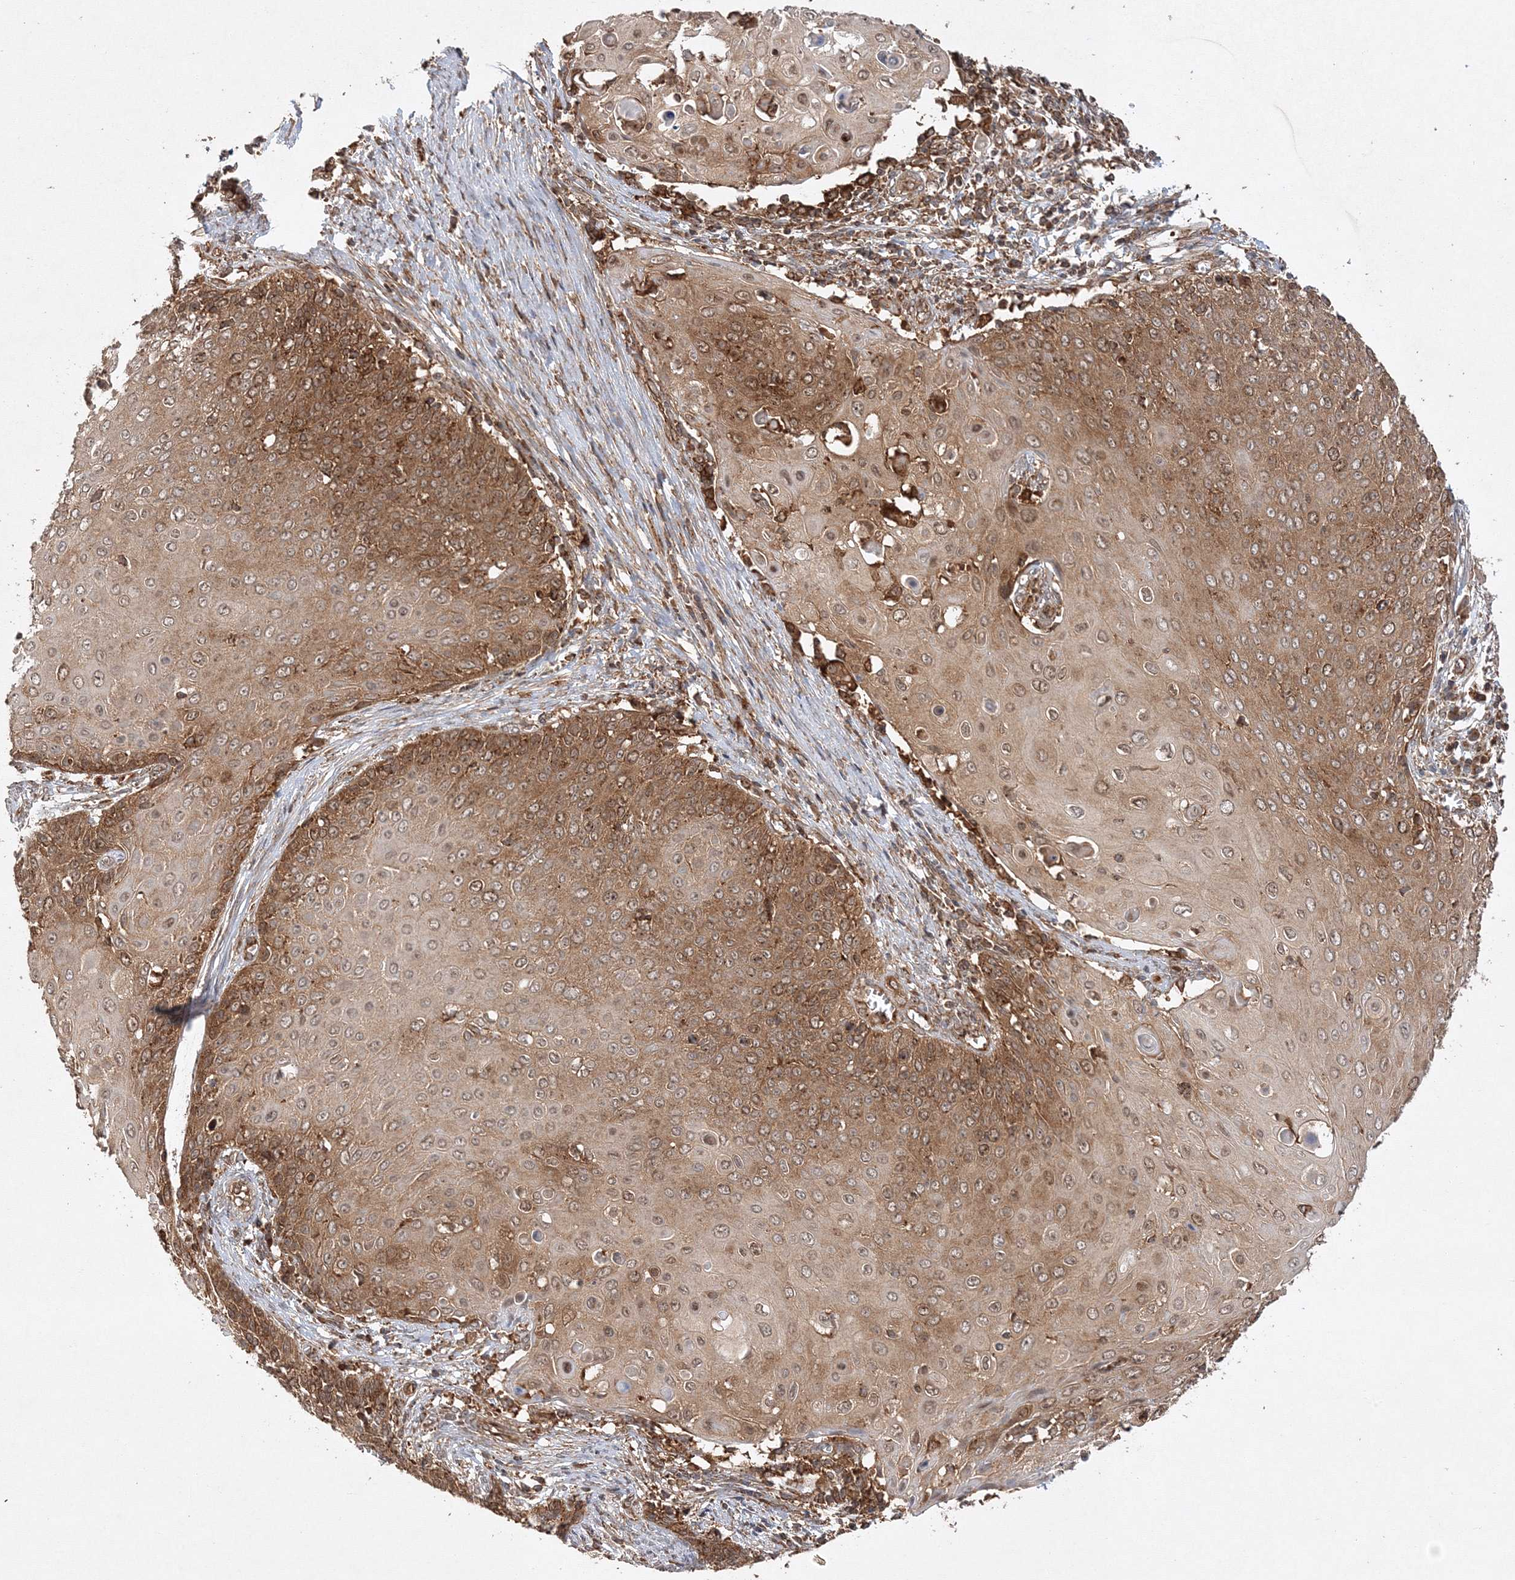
{"staining": {"intensity": "moderate", "quantity": ">75%", "location": "cytoplasmic/membranous"}, "tissue": "cervical cancer", "cell_type": "Tumor cells", "image_type": "cancer", "snomed": [{"axis": "morphology", "description": "Squamous cell carcinoma, NOS"}, {"axis": "topography", "description": "Cervix"}], "caption": "Squamous cell carcinoma (cervical) stained with DAB immunohistochemistry (IHC) demonstrates medium levels of moderate cytoplasmic/membranous staining in about >75% of tumor cells.", "gene": "WDR37", "patient": {"sex": "female", "age": 39}}